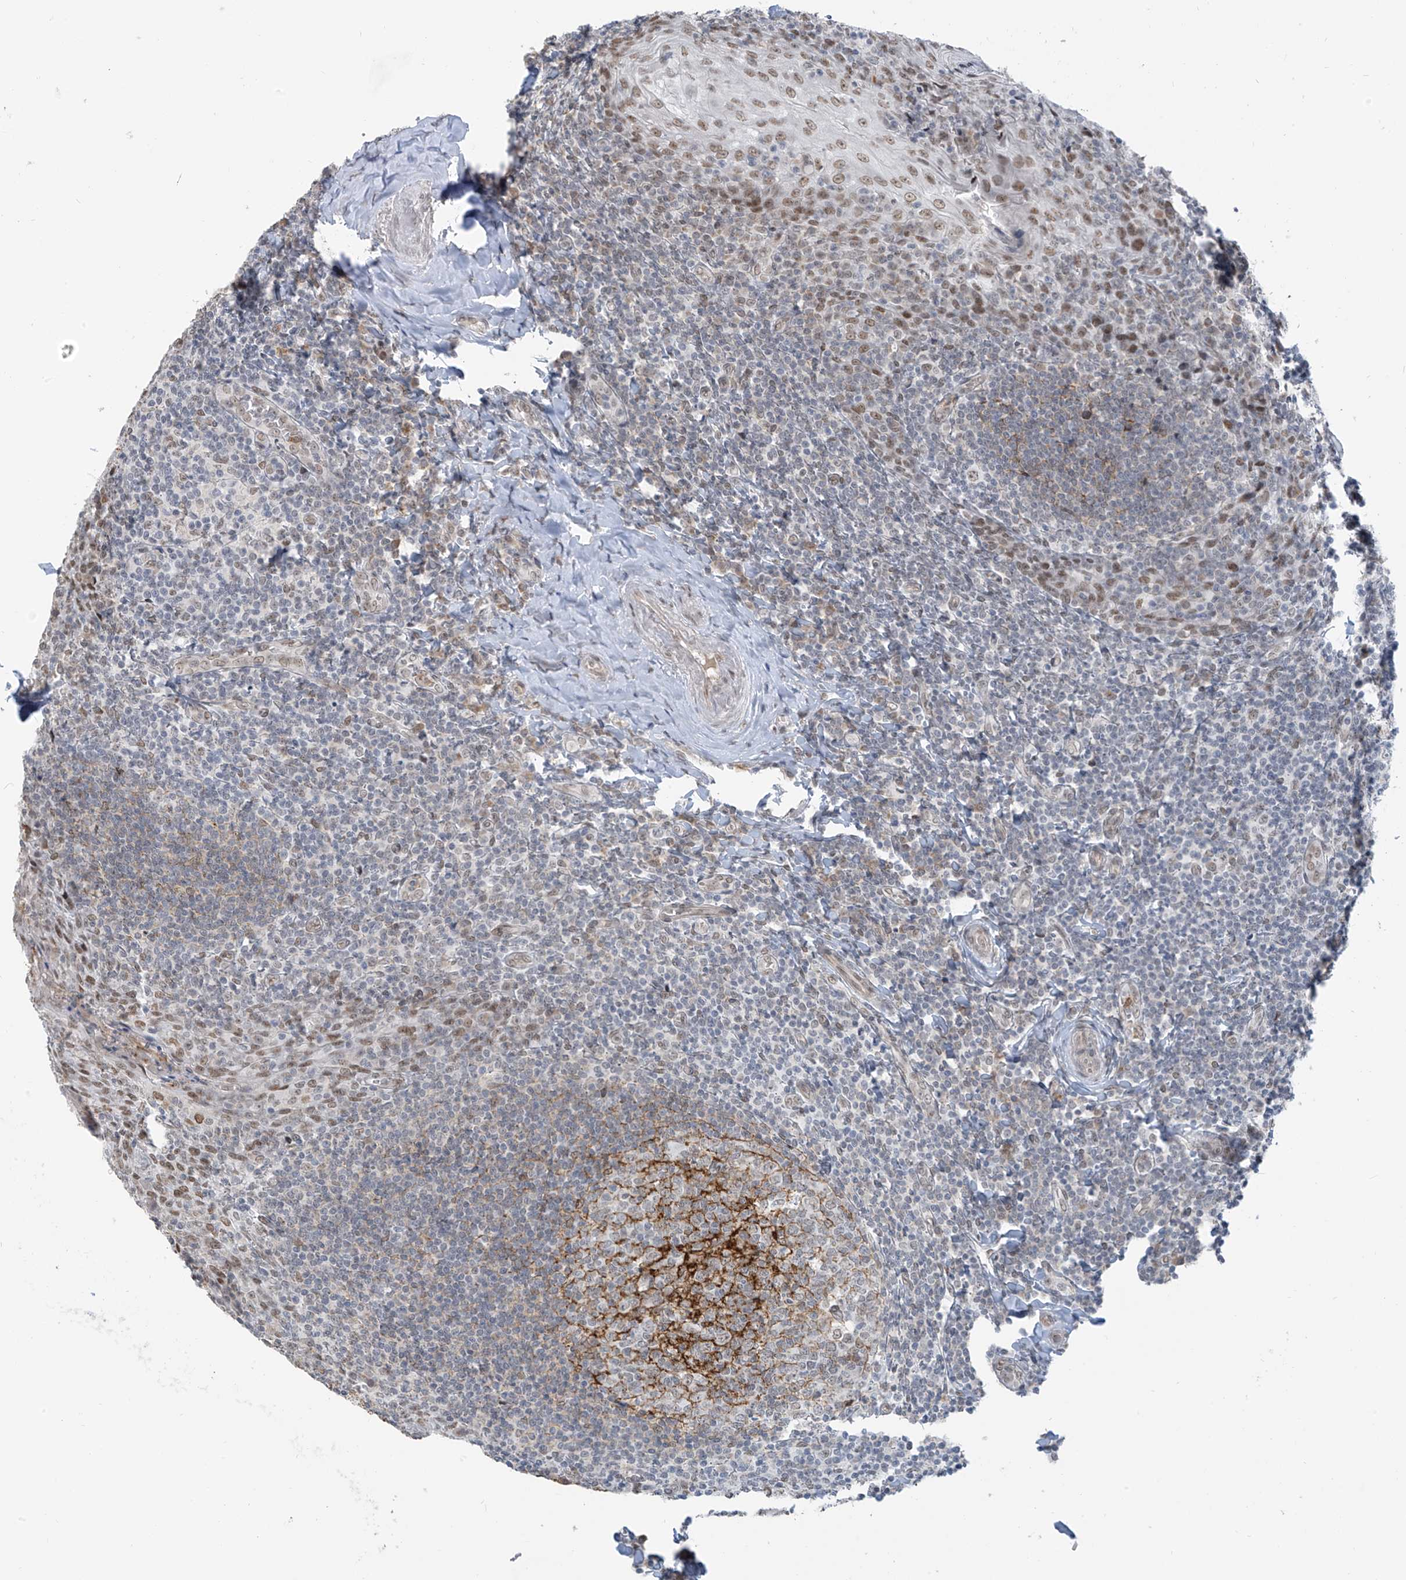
{"staining": {"intensity": "weak", "quantity": "25%-75%", "location": "nuclear"}, "tissue": "tonsil", "cell_type": "Germinal center cells", "image_type": "normal", "snomed": [{"axis": "morphology", "description": "Normal tissue, NOS"}, {"axis": "topography", "description": "Tonsil"}], "caption": "Weak nuclear staining for a protein is seen in approximately 25%-75% of germinal center cells of normal tonsil using immunohistochemistry (IHC).", "gene": "MCM9", "patient": {"sex": "male", "age": 27}}